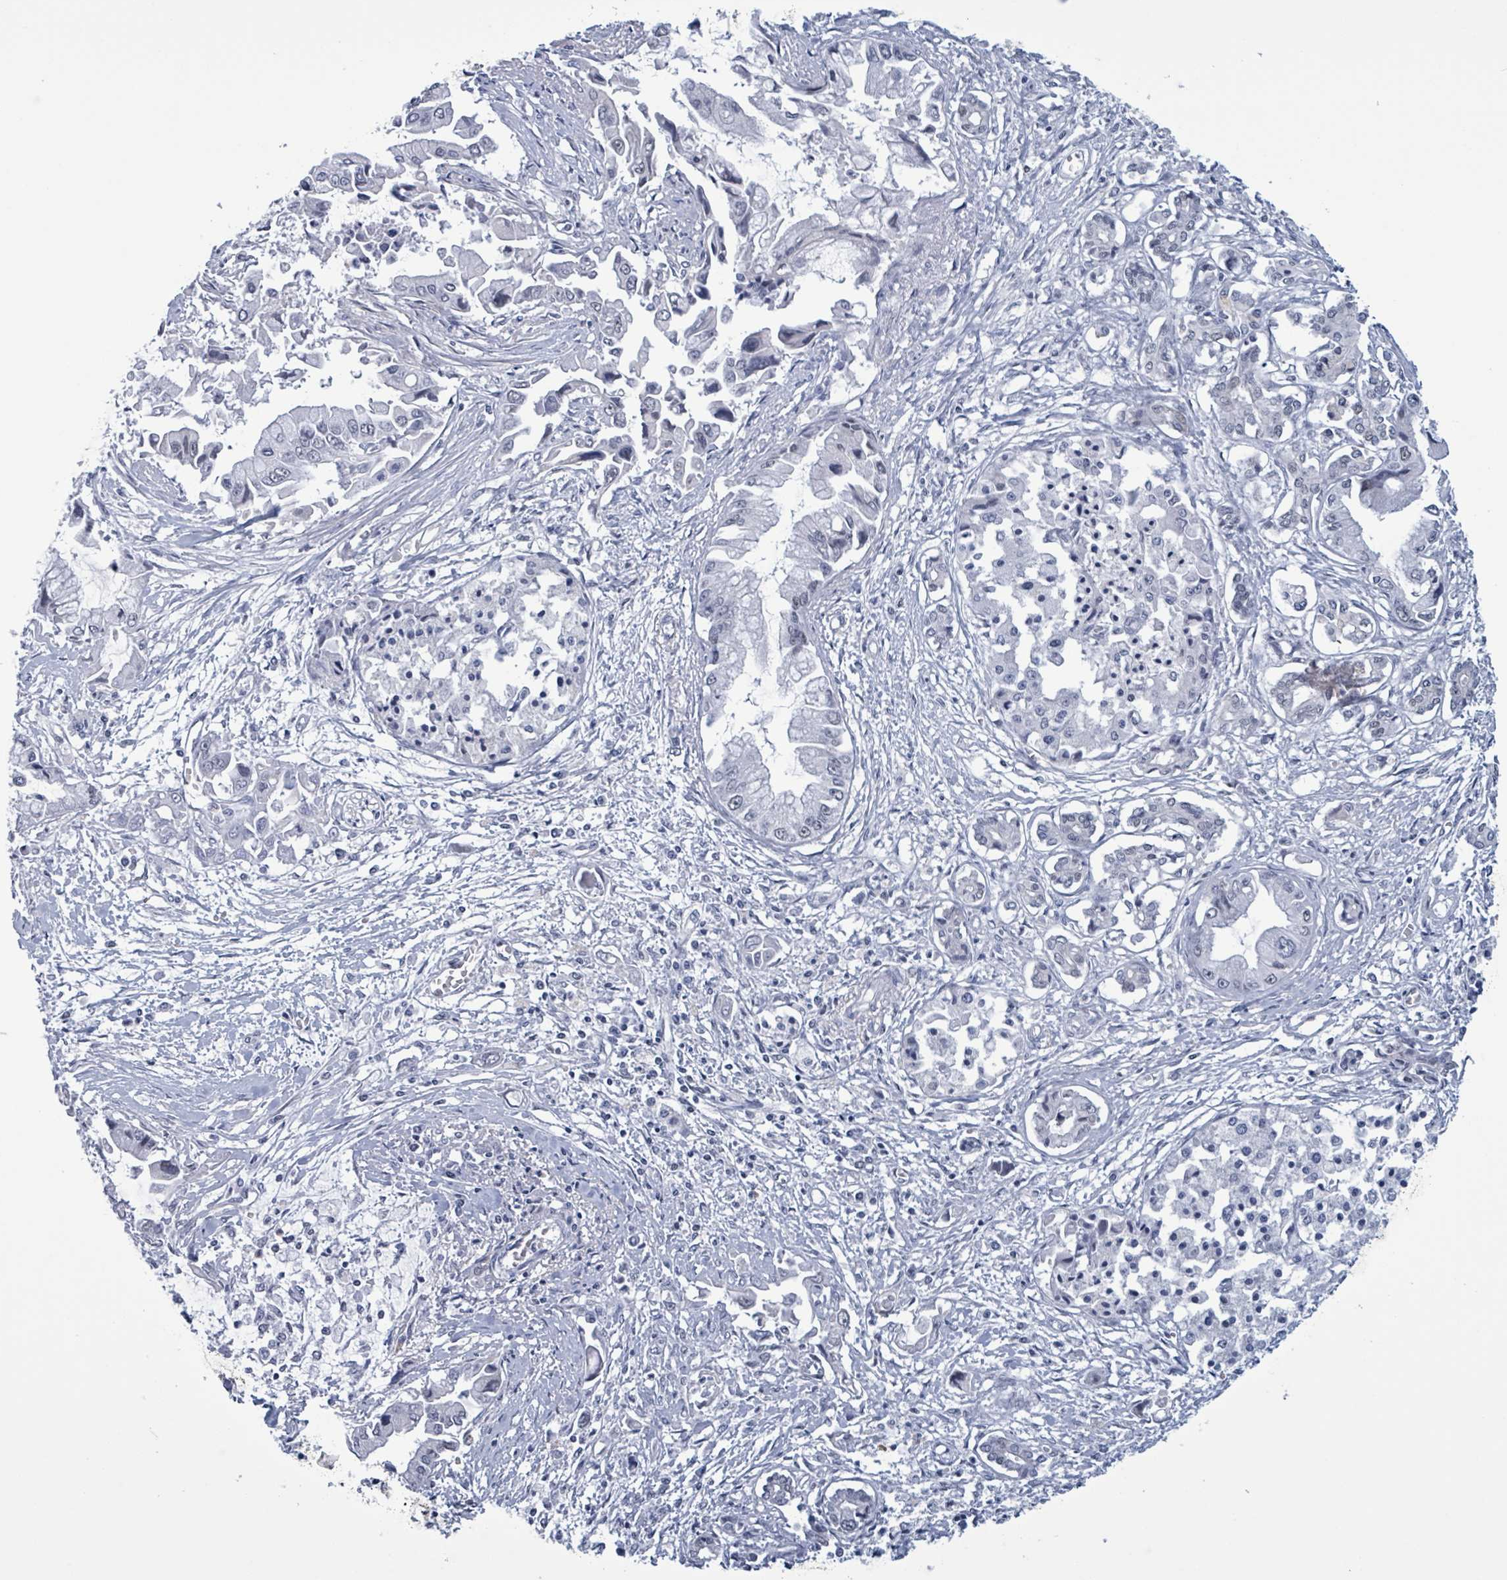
{"staining": {"intensity": "negative", "quantity": "none", "location": "none"}, "tissue": "pancreatic cancer", "cell_type": "Tumor cells", "image_type": "cancer", "snomed": [{"axis": "morphology", "description": "Adenocarcinoma, NOS"}, {"axis": "topography", "description": "Pancreas"}], "caption": "Photomicrograph shows no significant protein positivity in tumor cells of pancreatic cancer.", "gene": "CT45A5", "patient": {"sex": "male", "age": 84}}